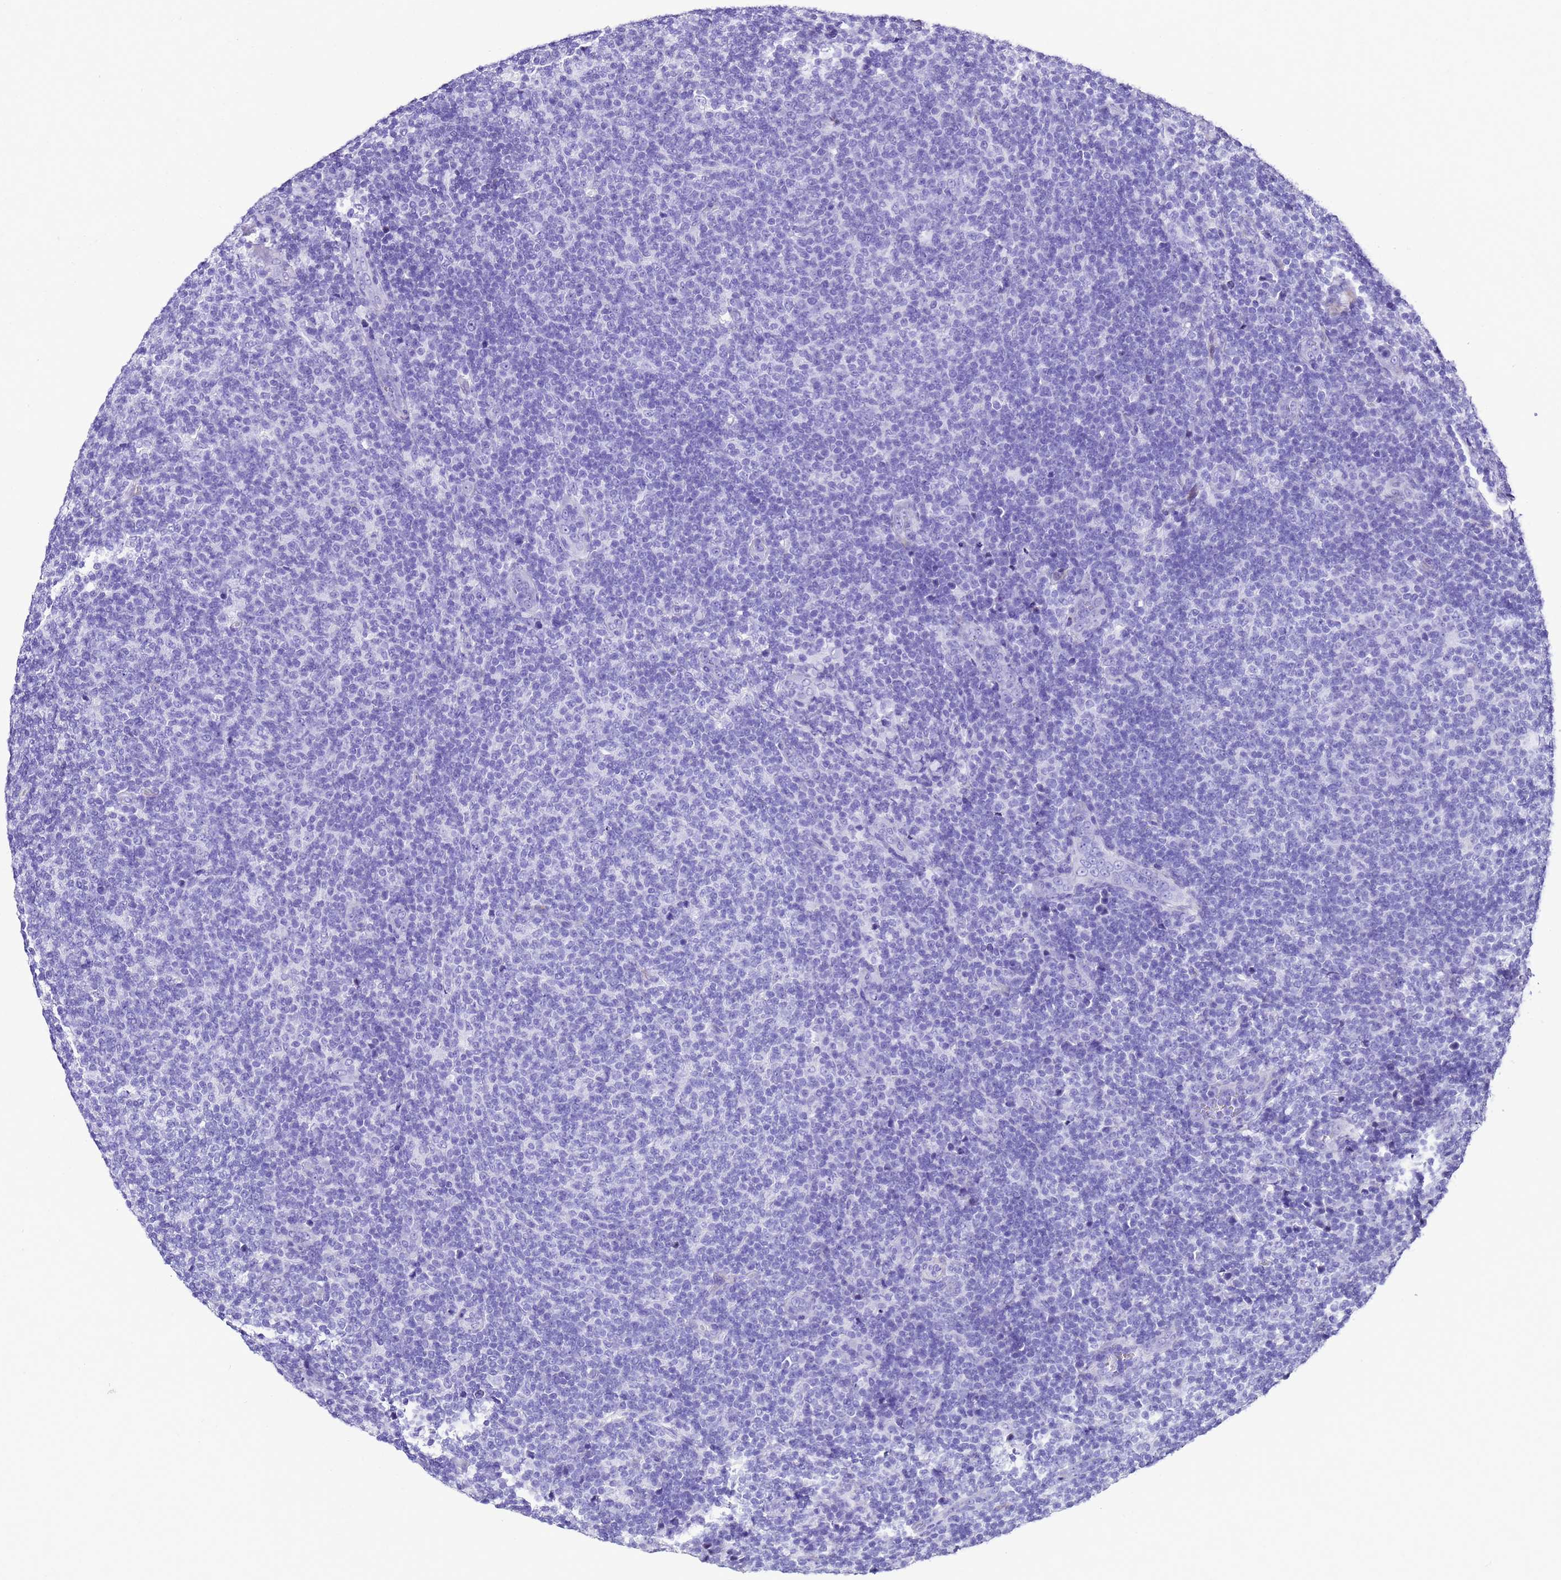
{"staining": {"intensity": "negative", "quantity": "none", "location": "none"}, "tissue": "lymphoma", "cell_type": "Tumor cells", "image_type": "cancer", "snomed": [{"axis": "morphology", "description": "Malignant lymphoma, non-Hodgkin's type, Low grade"}, {"axis": "topography", "description": "Lymph node"}], "caption": "A high-resolution histopathology image shows immunohistochemistry (IHC) staining of low-grade malignant lymphoma, non-Hodgkin's type, which exhibits no significant staining in tumor cells.", "gene": "UGT2B10", "patient": {"sex": "male", "age": 66}}